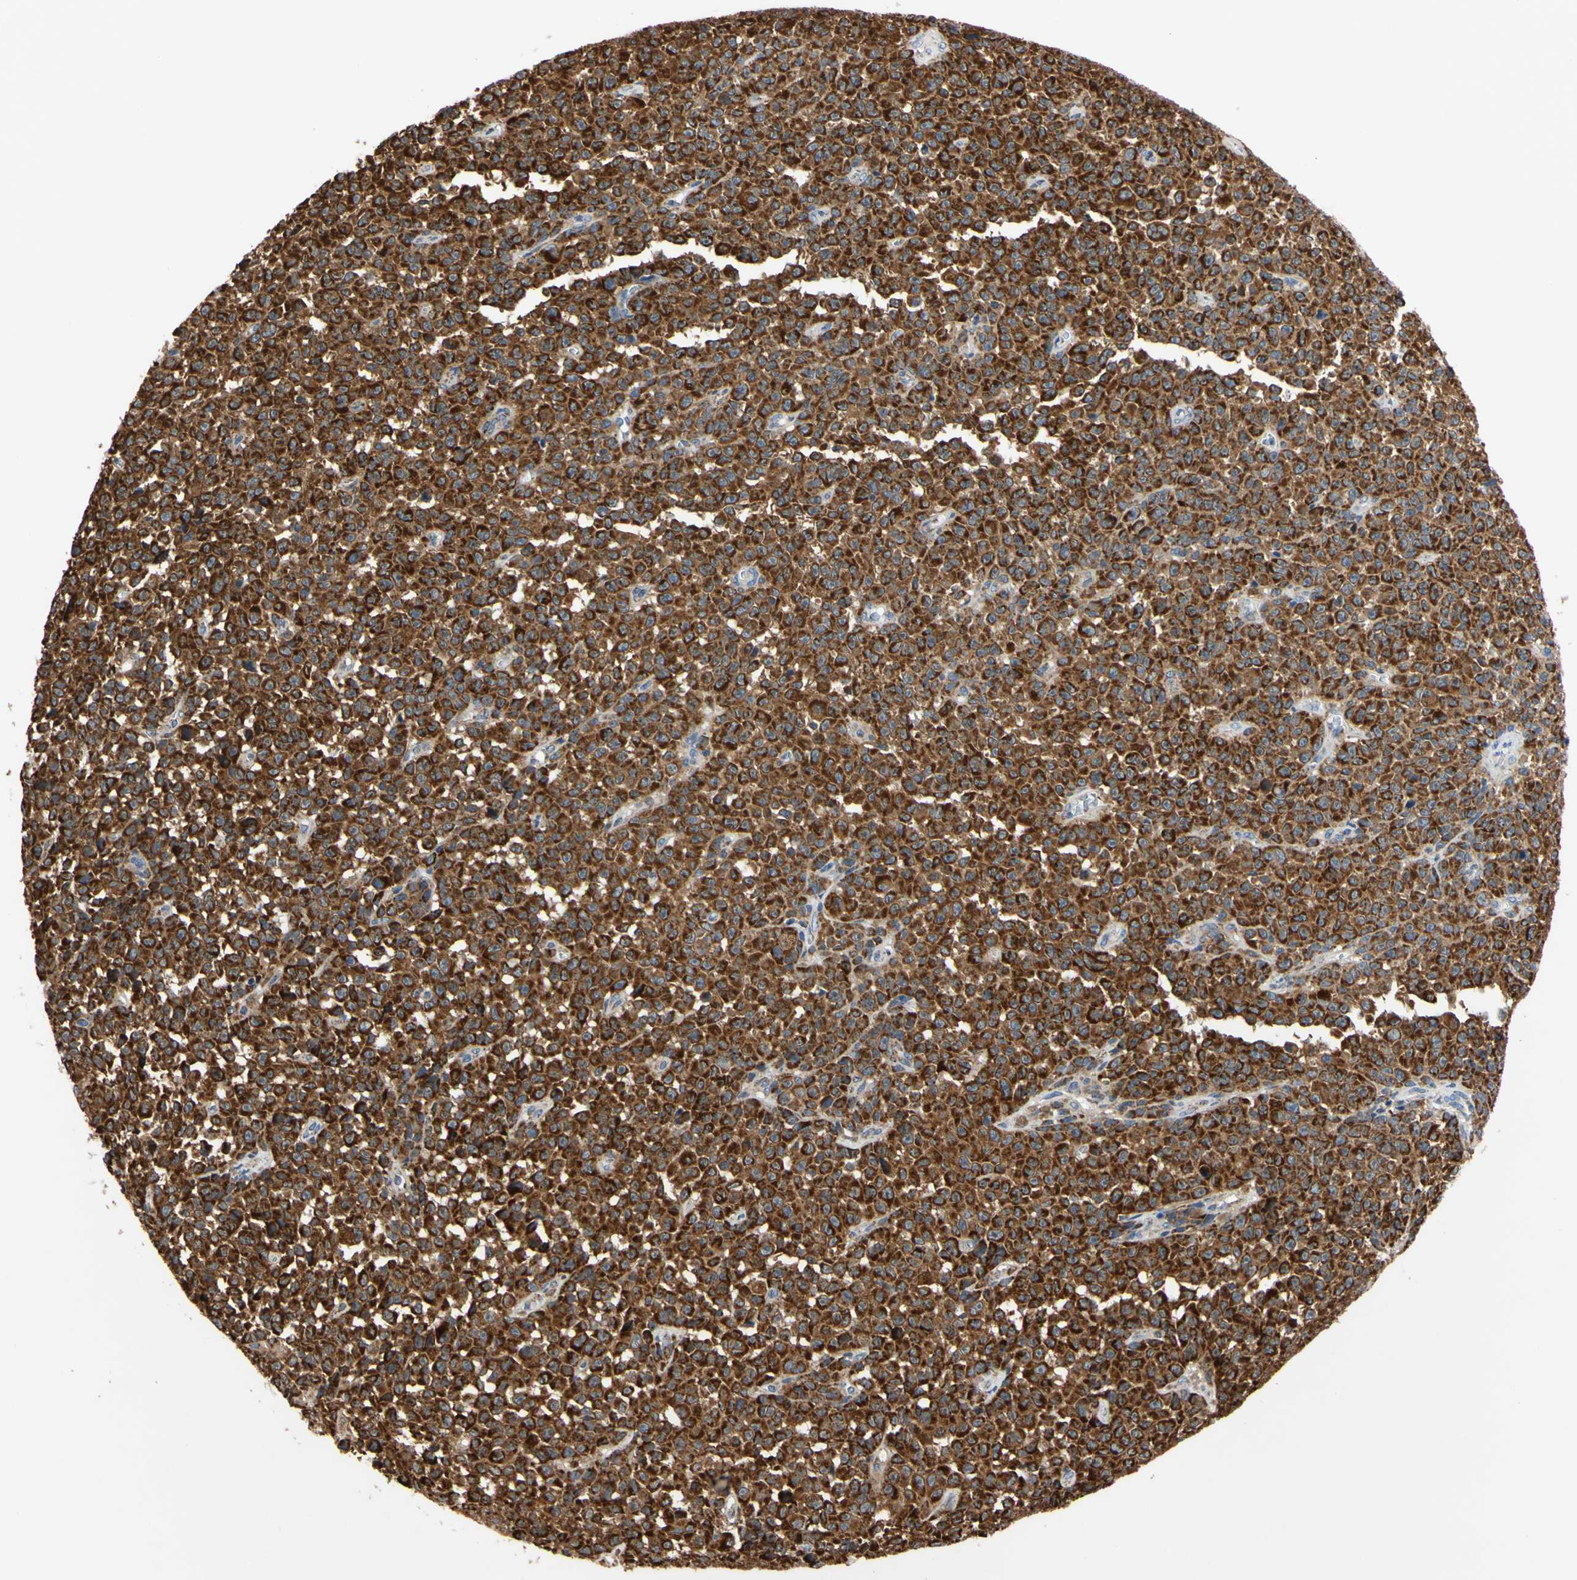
{"staining": {"intensity": "strong", "quantity": ">75%", "location": "cytoplasmic/membranous"}, "tissue": "melanoma", "cell_type": "Tumor cells", "image_type": "cancer", "snomed": [{"axis": "morphology", "description": "Malignant melanoma, NOS"}, {"axis": "topography", "description": "Skin"}], "caption": "Malignant melanoma was stained to show a protein in brown. There is high levels of strong cytoplasmic/membranous staining in approximately >75% of tumor cells.", "gene": "CLPP", "patient": {"sex": "female", "age": 82}}